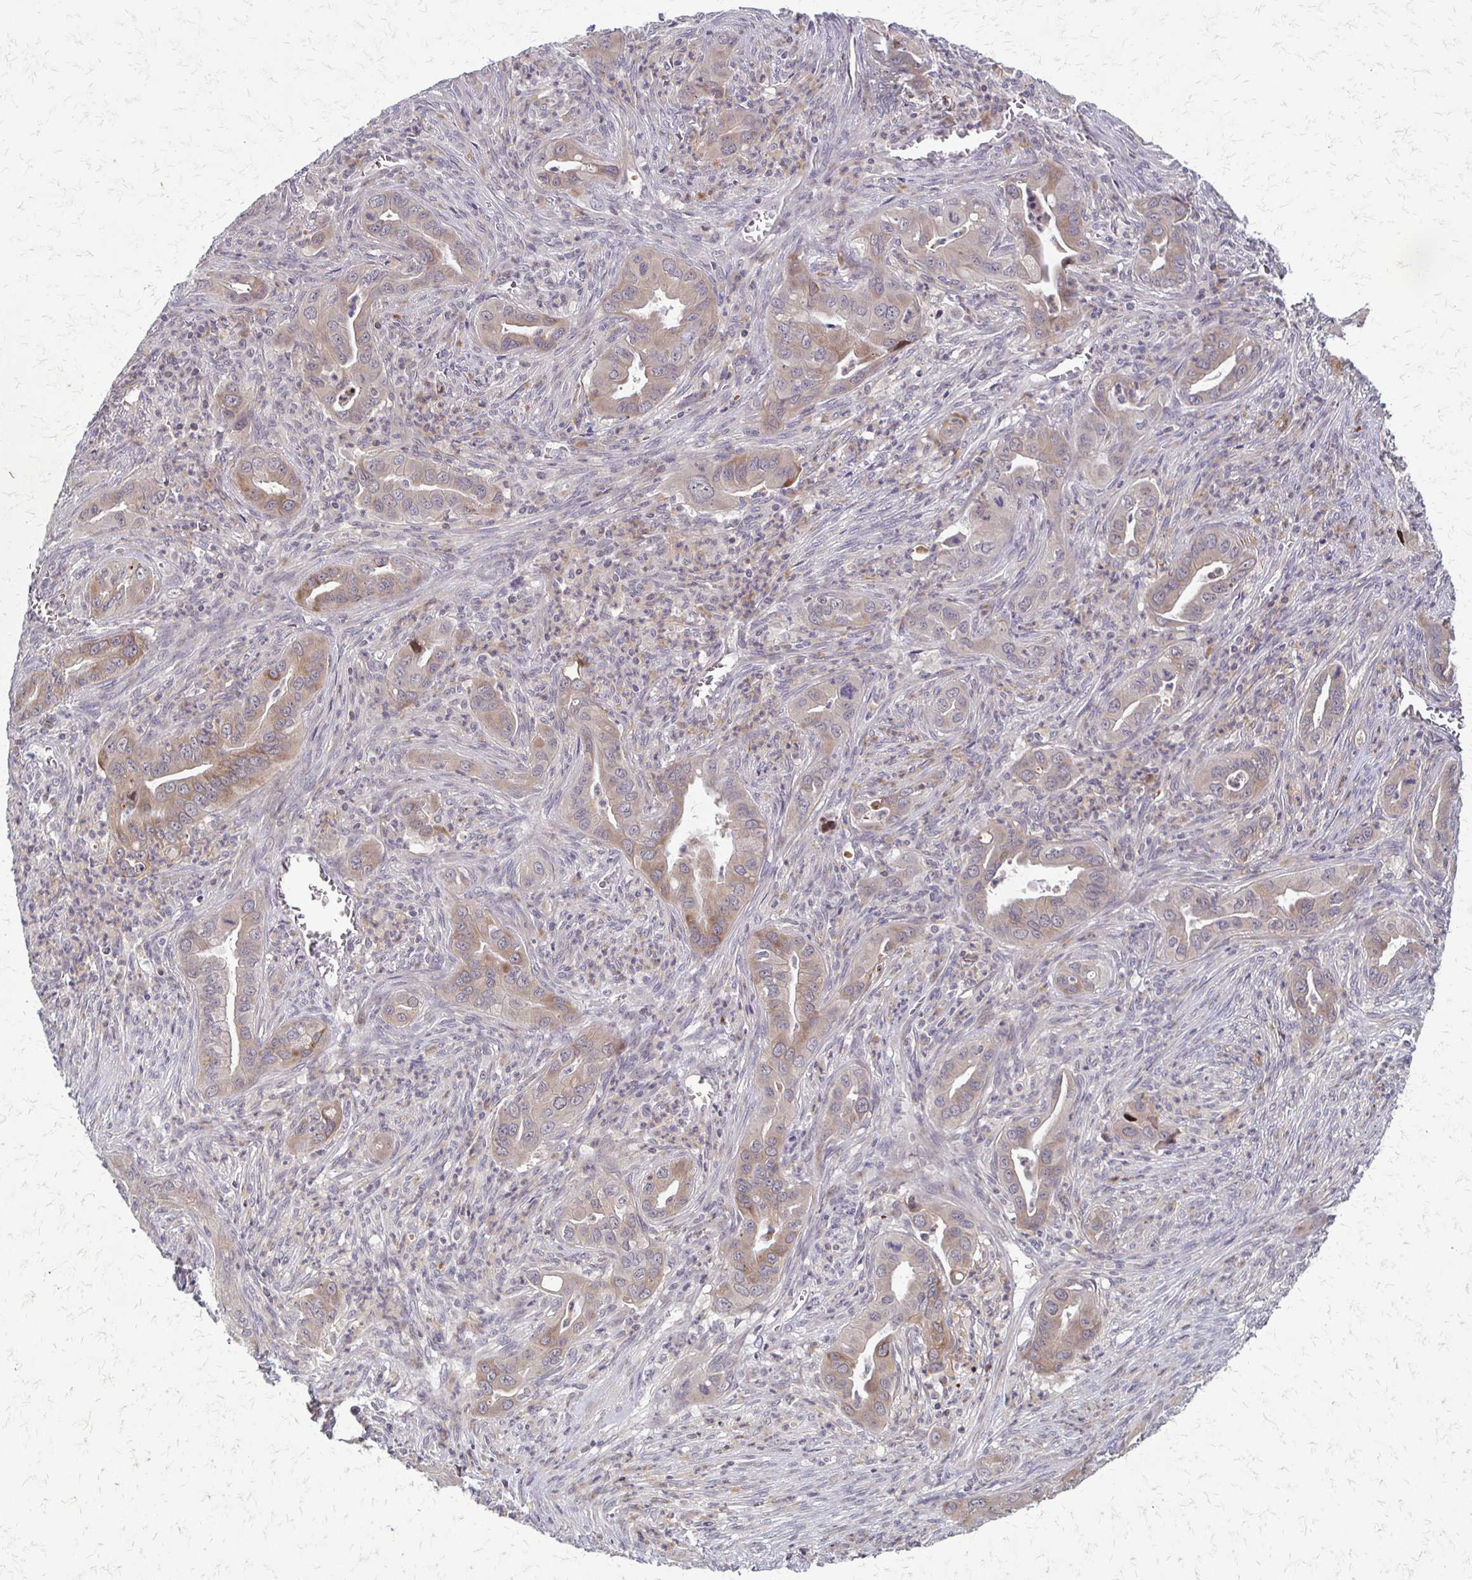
{"staining": {"intensity": "moderate", "quantity": ">75%", "location": "cytoplasmic/membranous"}, "tissue": "lung cancer", "cell_type": "Tumor cells", "image_type": "cancer", "snomed": [{"axis": "morphology", "description": "Adenocarcinoma, NOS"}, {"axis": "topography", "description": "Lung"}], "caption": "Approximately >75% of tumor cells in lung cancer exhibit moderate cytoplasmic/membranous protein positivity as visualized by brown immunohistochemical staining.", "gene": "TRIR", "patient": {"sex": "male", "age": 65}}